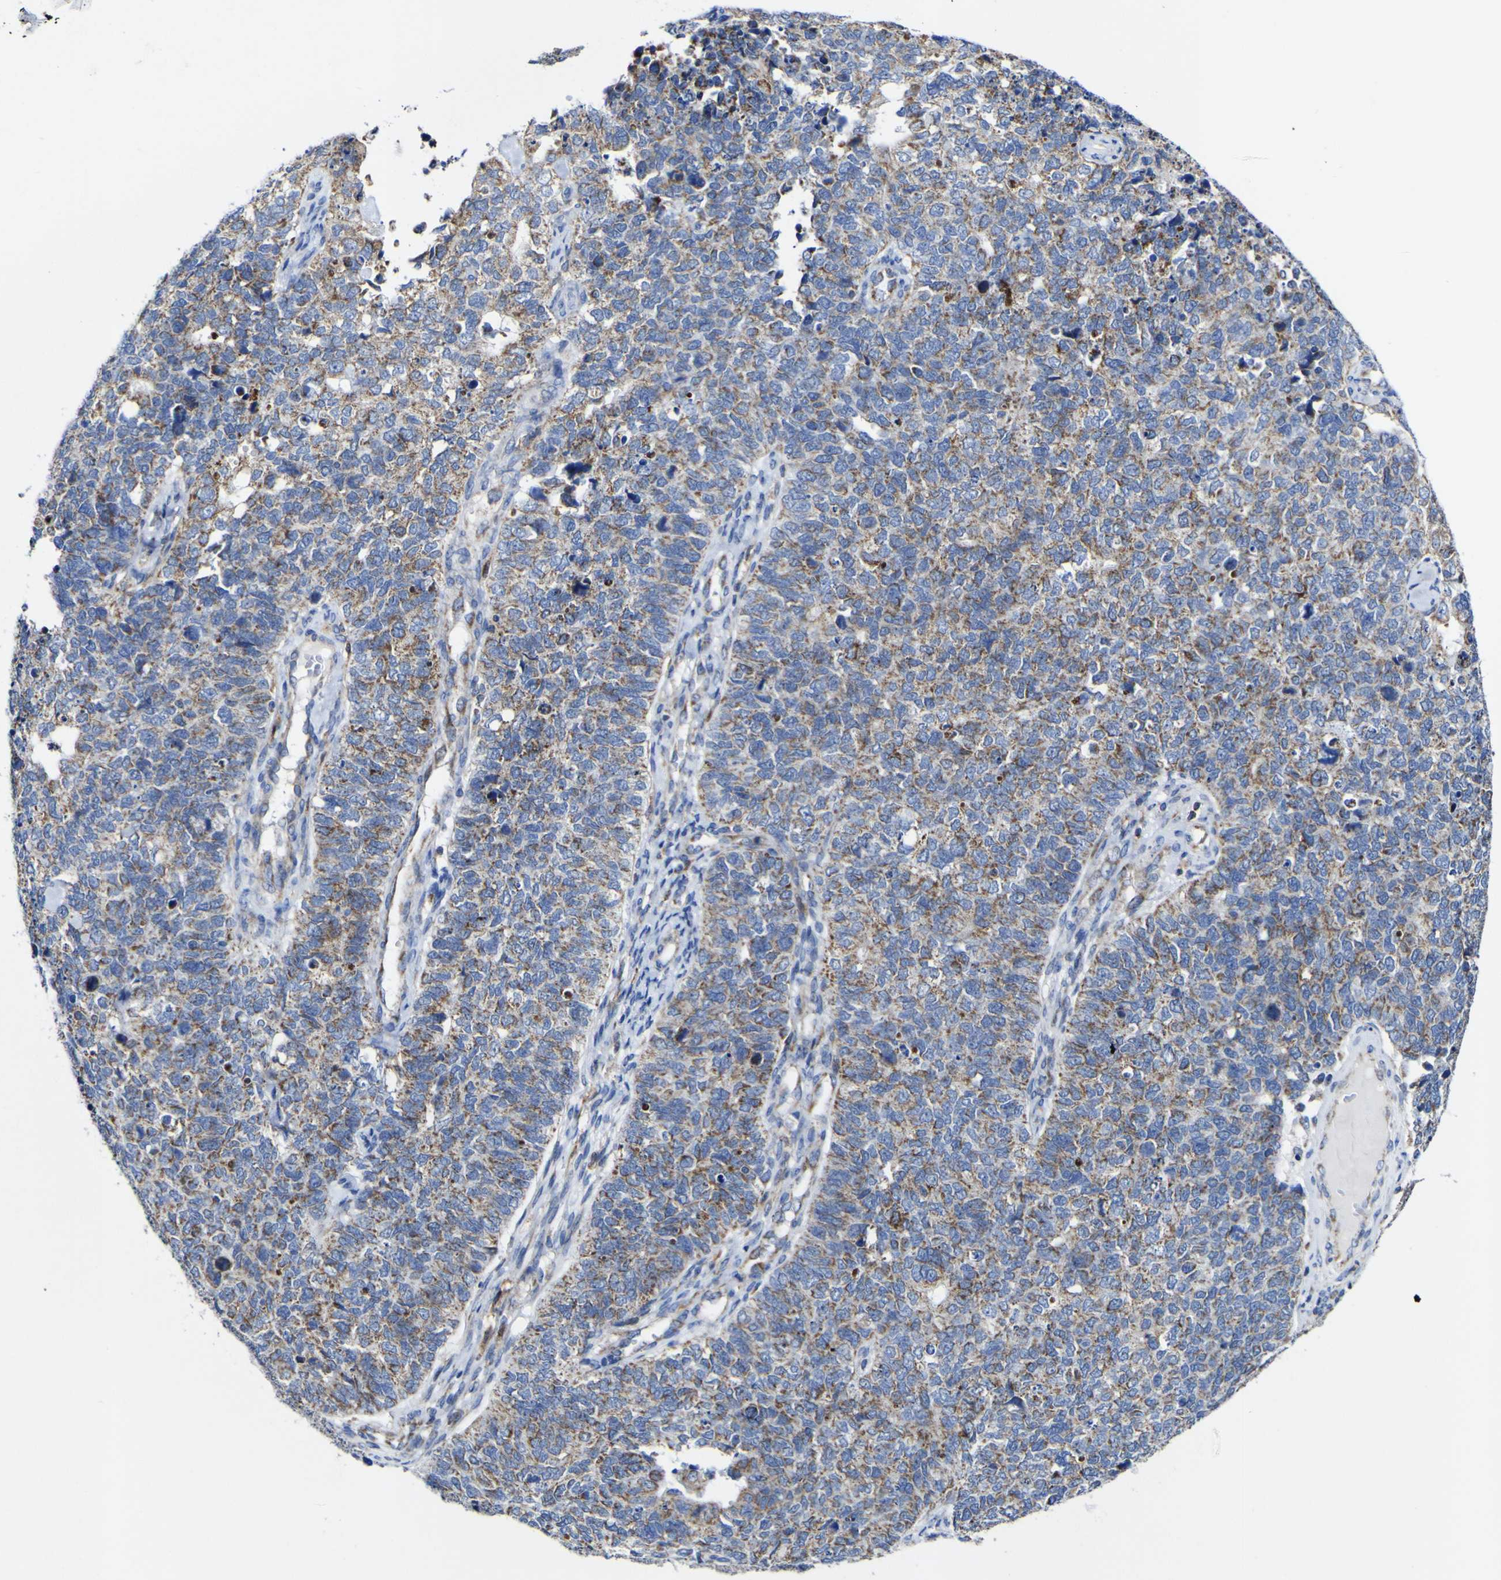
{"staining": {"intensity": "moderate", "quantity": ">75%", "location": "cytoplasmic/membranous"}, "tissue": "cervical cancer", "cell_type": "Tumor cells", "image_type": "cancer", "snomed": [{"axis": "morphology", "description": "Squamous cell carcinoma, NOS"}, {"axis": "topography", "description": "Cervix"}], "caption": "An immunohistochemistry image of tumor tissue is shown. Protein staining in brown labels moderate cytoplasmic/membranous positivity in cervical cancer (squamous cell carcinoma) within tumor cells. The protein of interest is shown in brown color, while the nuclei are stained blue.", "gene": "CCDC90B", "patient": {"sex": "female", "age": 63}}